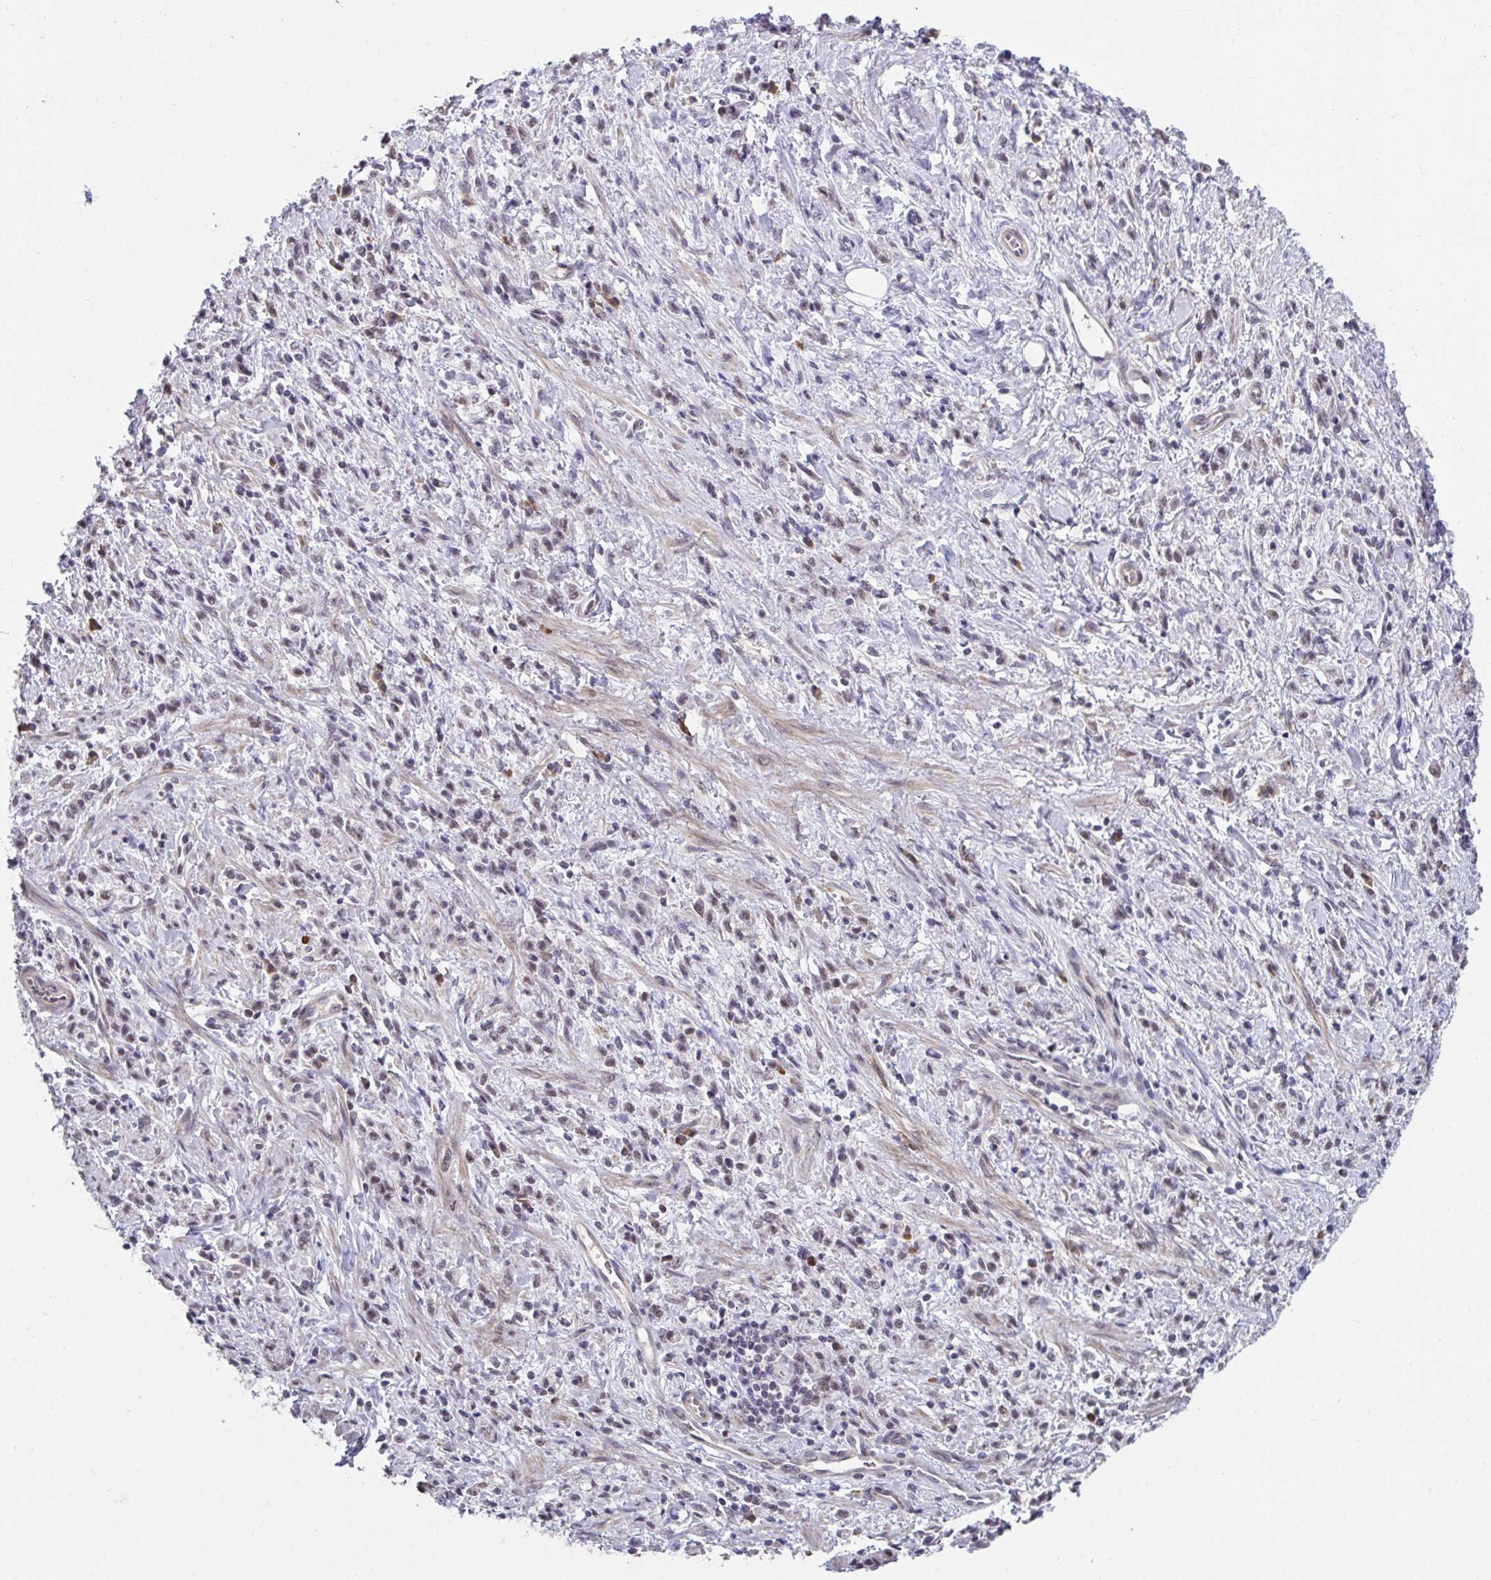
{"staining": {"intensity": "weak", "quantity": "25%-75%", "location": "nuclear"}, "tissue": "stomach cancer", "cell_type": "Tumor cells", "image_type": "cancer", "snomed": [{"axis": "morphology", "description": "Adenocarcinoma, NOS"}, {"axis": "topography", "description": "Stomach"}], "caption": "About 25%-75% of tumor cells in human stomach cancer (adenocarcinoma) exhibit weak nuclear protein expression as visualized by brown immunohistochemical staining.", "gene": "RBBP6", "patient": {"sex": "male", "age": 77}}